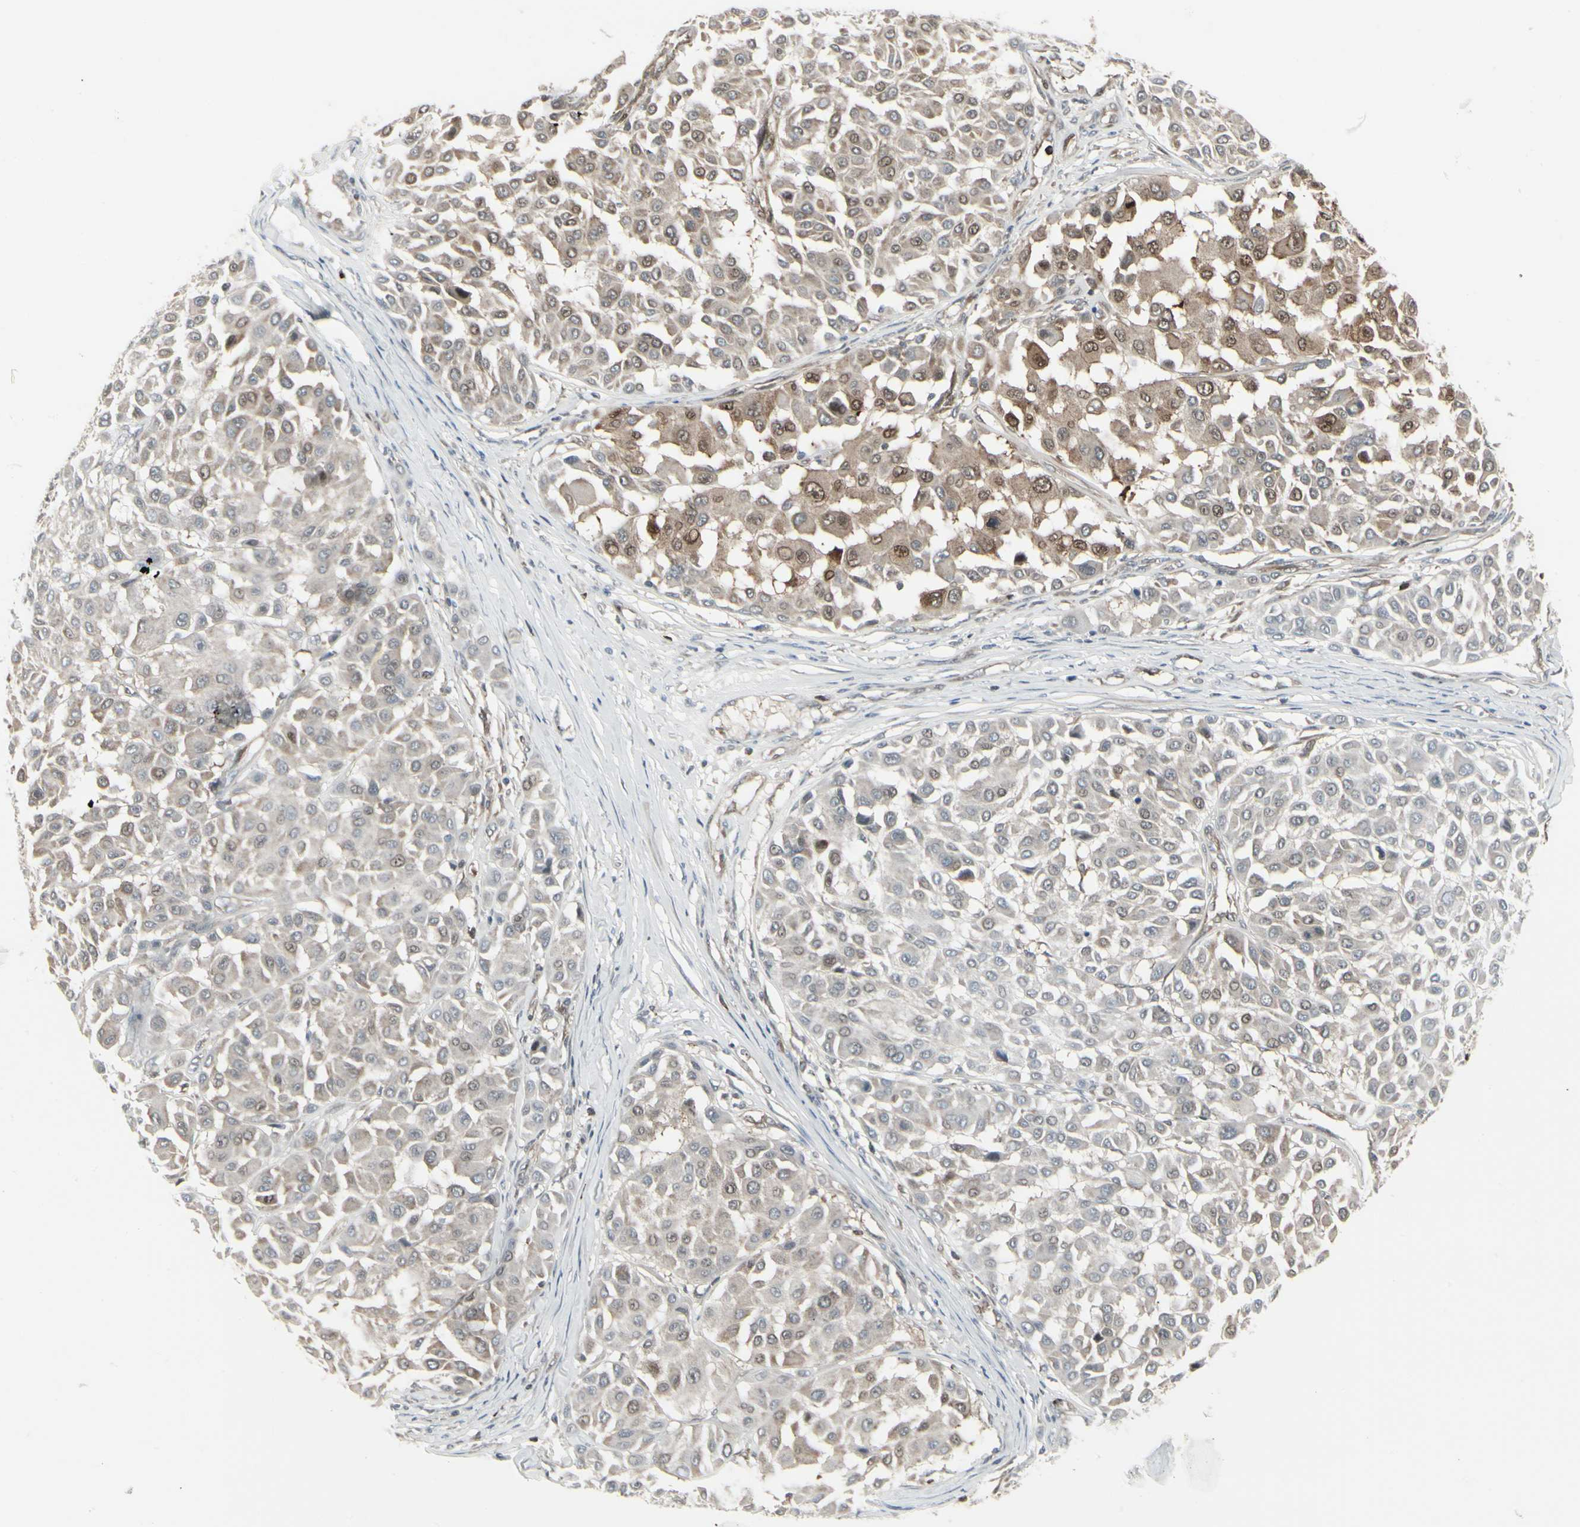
{"staining": {"intensity": "weak", "quantity": "25%-75%", "location": "cytoplasmic/membranous,nuclear"}, "tissue": "melanoma", "cell_type": "Tumor cells", "image_type": "cancer", "snomed": [{"axis": "morphology", "description": "Malignant melanoma, Metastatic site"}, {"axis": "topography", "description": "Soft tissue"}], "caption": "Immunohistochemical staining of human melanoma demonstrates weak cytoplasmic/membranous and nuclear protein expression in approximately 25%-75% of tumor cells. Using DAB (brown) and hematoxylin (blue) stains, captured at high magnification using brightfield microscopy.", "gene": "IGFBP6", "patient": {"sex": "male", "age": 41}}